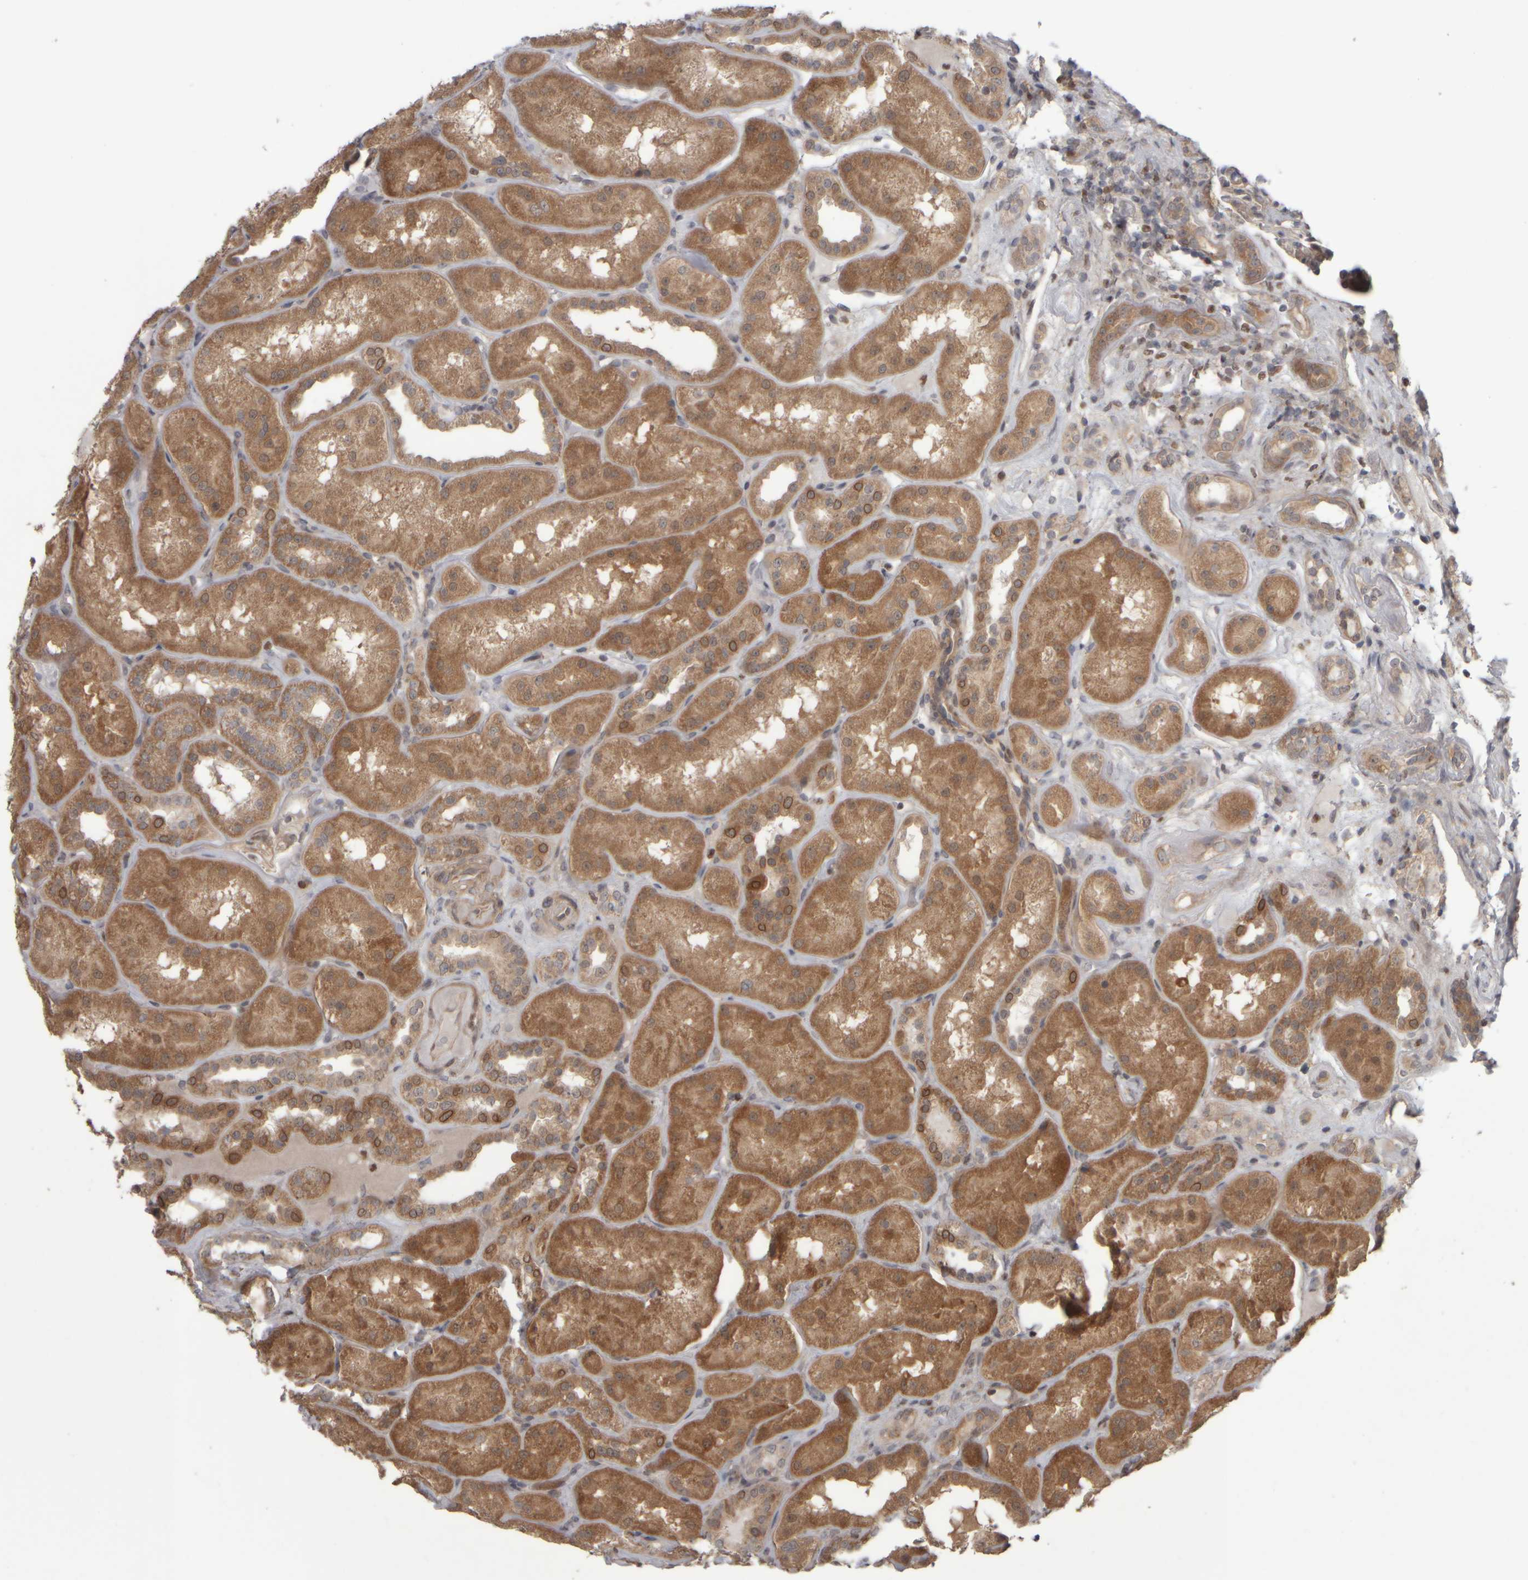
{"staining": {"intensity": "moderate", "quantity": ">75%", "location": "cytoplasmic/membranous"}, "tissue": "renal cancer", "cell_type": "Tumor cells", "image_type": "cancer", "snomed": [{"axis": "morphology", "description": "Normal tissue, NOS"}, {"axis": "morphology", "description": "Adenocarcinoma, NOS"}, {"axis": "topography", "description": "Kidney"}], "caption": "Immunohistochemical staining of human adenocarcinoma (renal) displays medium levels of moderate cytoplasmic/membranous protein staining in about >75% of tumor cells.", "gene": "CWC27", "patient": {"sex": "female", "age": 72}}